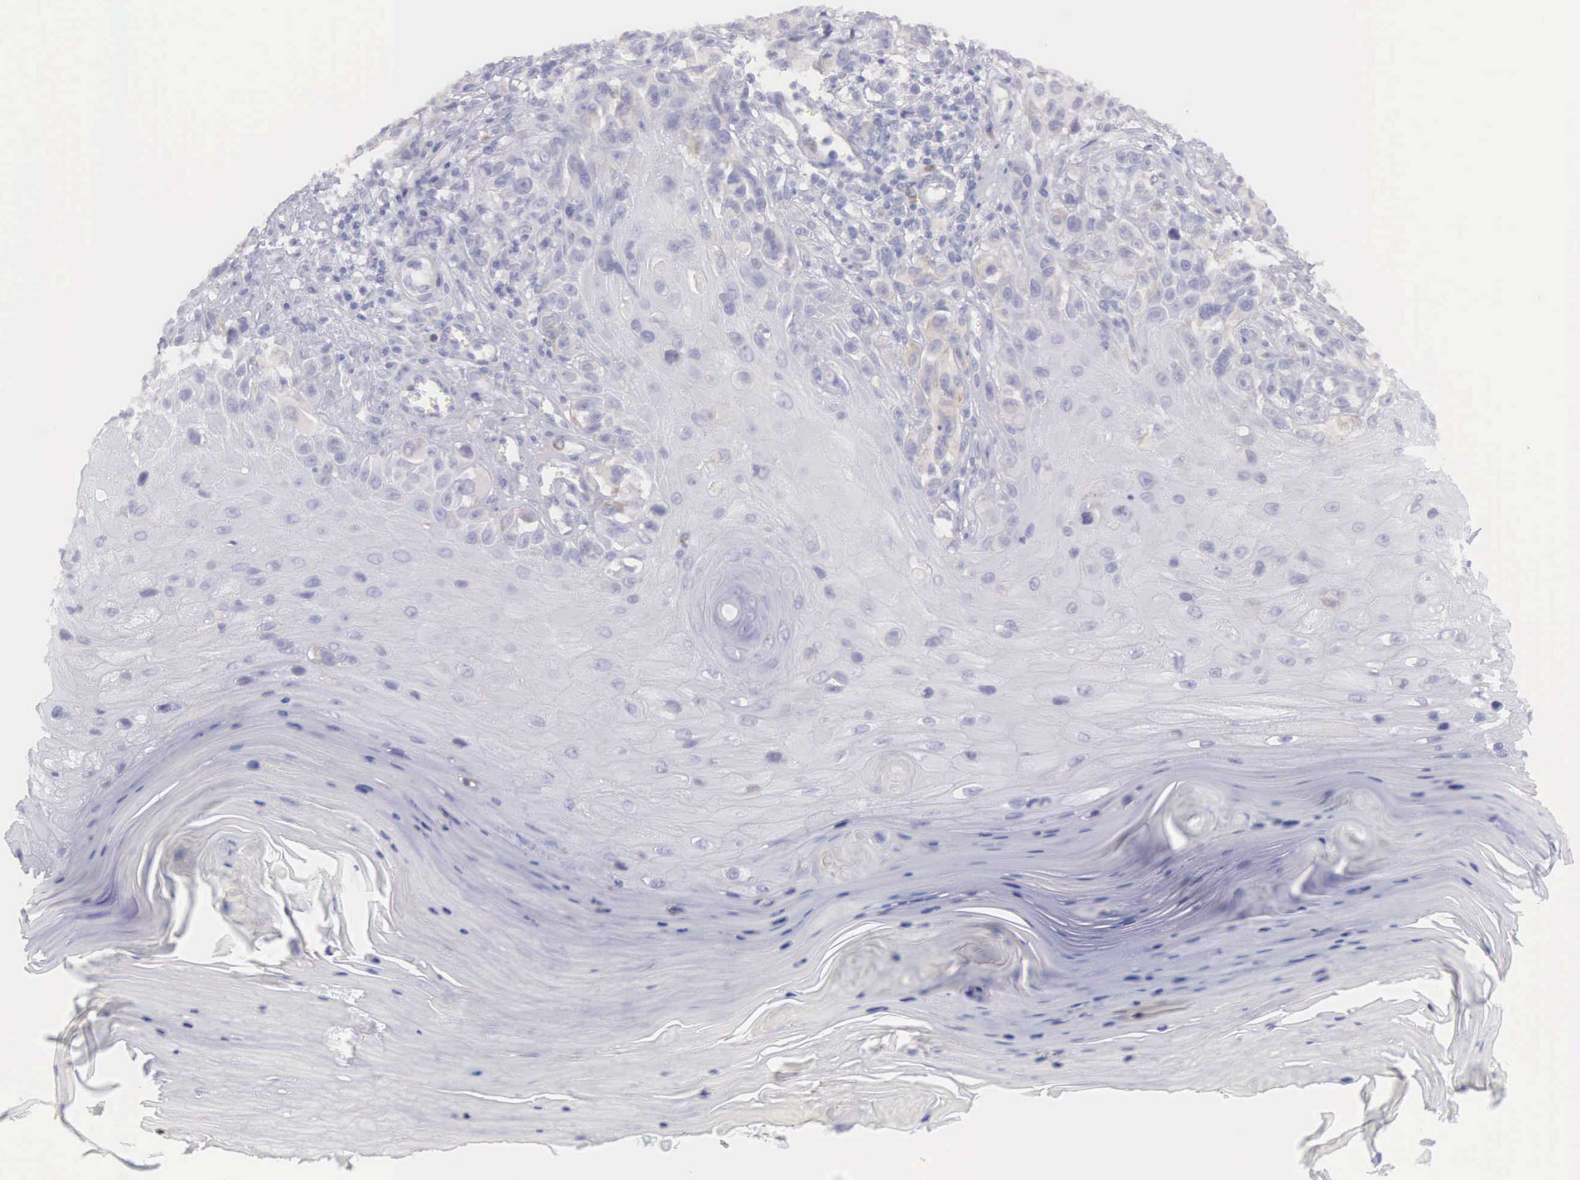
{"staining": {"intensity": "moderate", "quantity": "25%-75%", "location": "cytoplasmic/membranous"}, "tissue": "melanoma", "cell_type": "Tumor cells", "image_type": "cancer", "snomed": [{"axis": "morphology", "description": "Malignant melanoma, NOS"}, {"axis": "topography", "description": "Skin"}], "caption": "A micrograph of human malignant melanoma stained for a protein displays moderate cytoplasmic/membranous brown staining in tumor cells.", "gene": "ARFGAP3", "patient": {"sex": "female", "age": 82}}